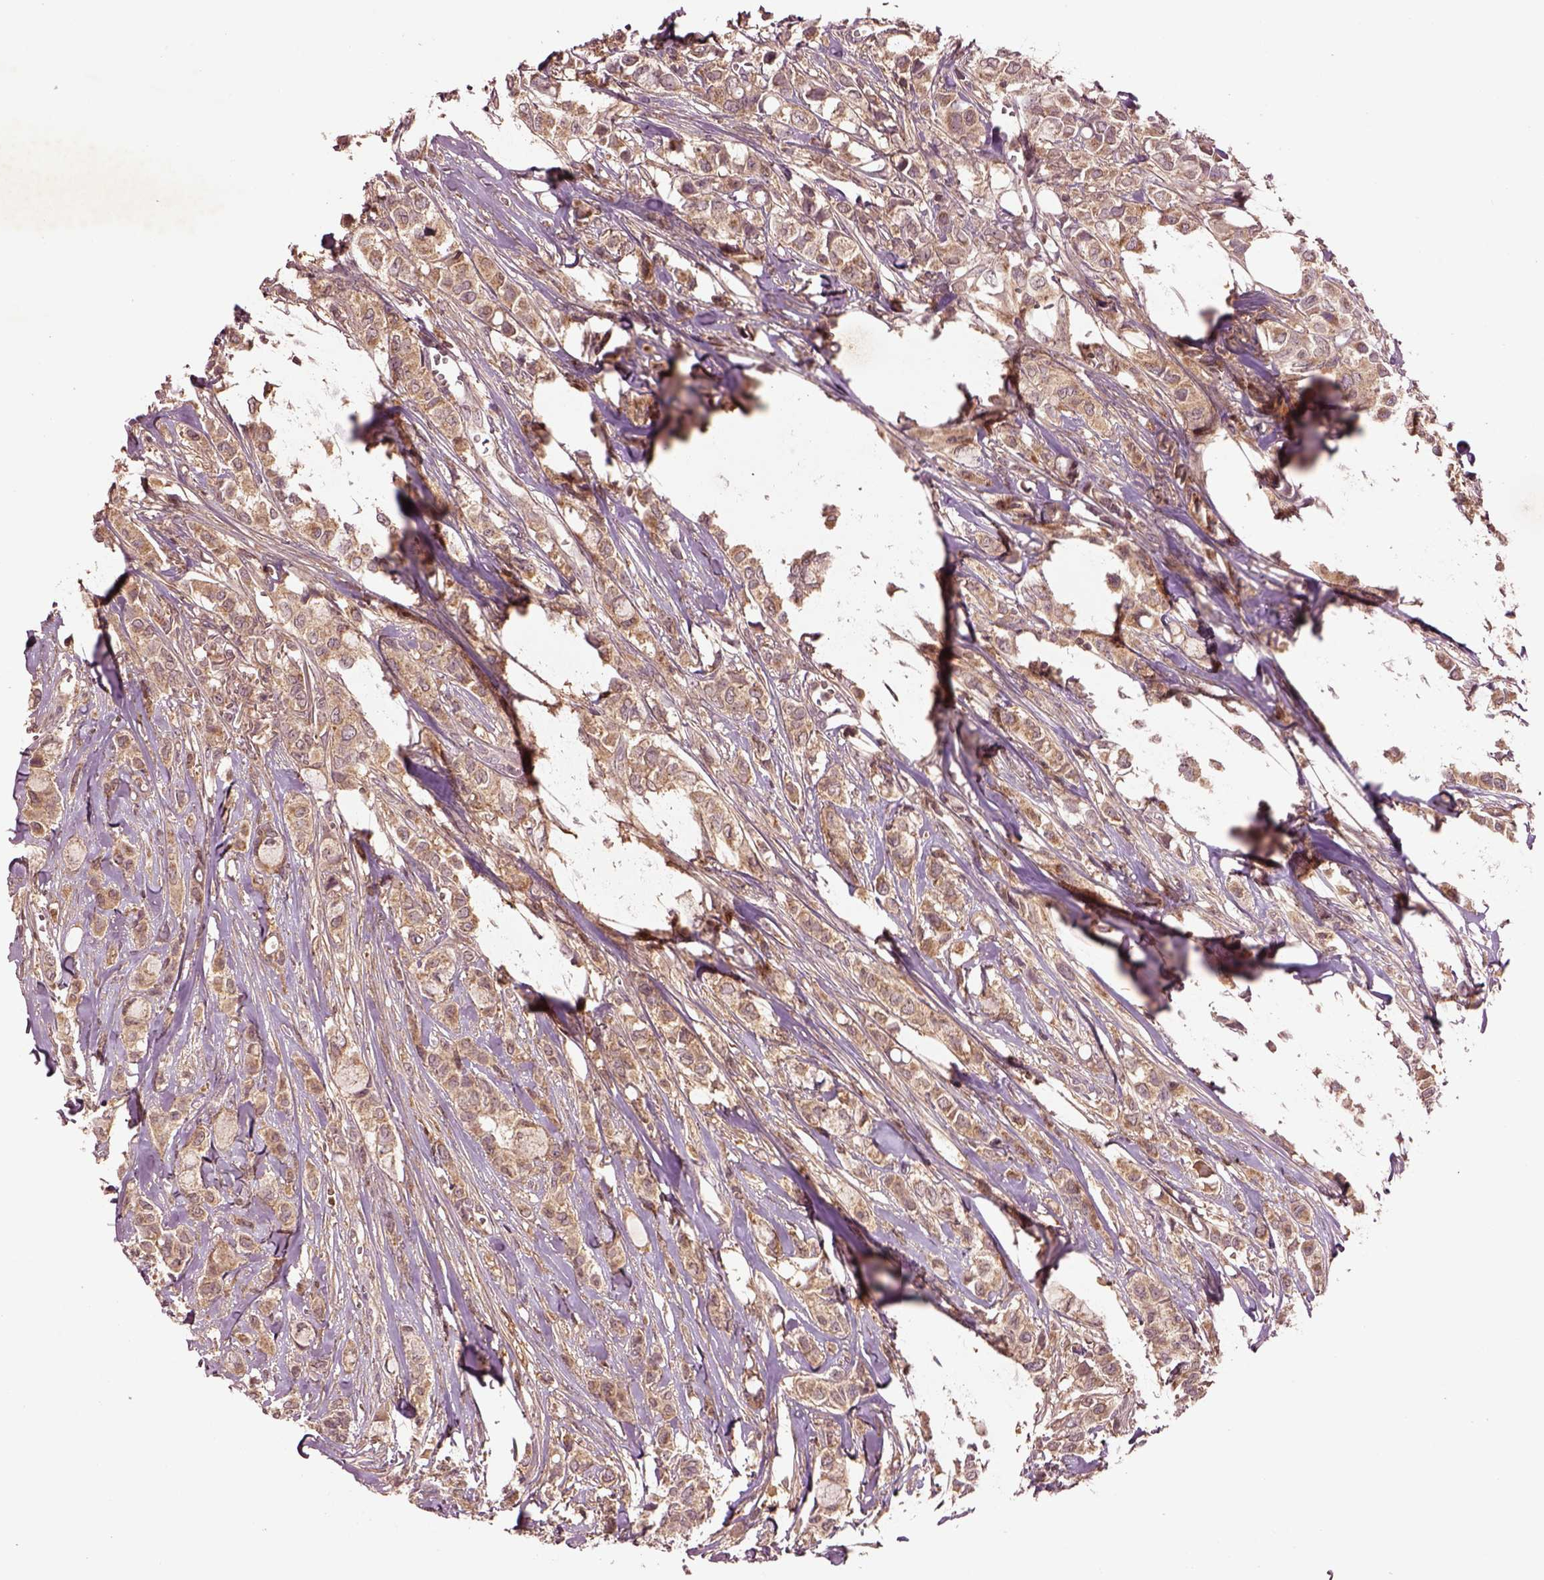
{"staining": {"intensity": "moderate", "quantity": ">75%", "location": "cytoplasmic/membranous"}, "tissue": "breast cancer", "cell_type": "Tumor cells", "image_type": "cancer", "snomed": [{"axis": "morphology", "description": "Duct carcinoma"}, {"axis": "topography", "description": "Breast"}], "caption": "This image demonstrates immunohistochemistry staining of human infiltrating ductal carcinoma (breast), with medium moderate cytoplasmic/membranous staining in about >75% of tumor cells.", "gene": "MTHFS", "patient": {"sex": "female", "age": 85}}